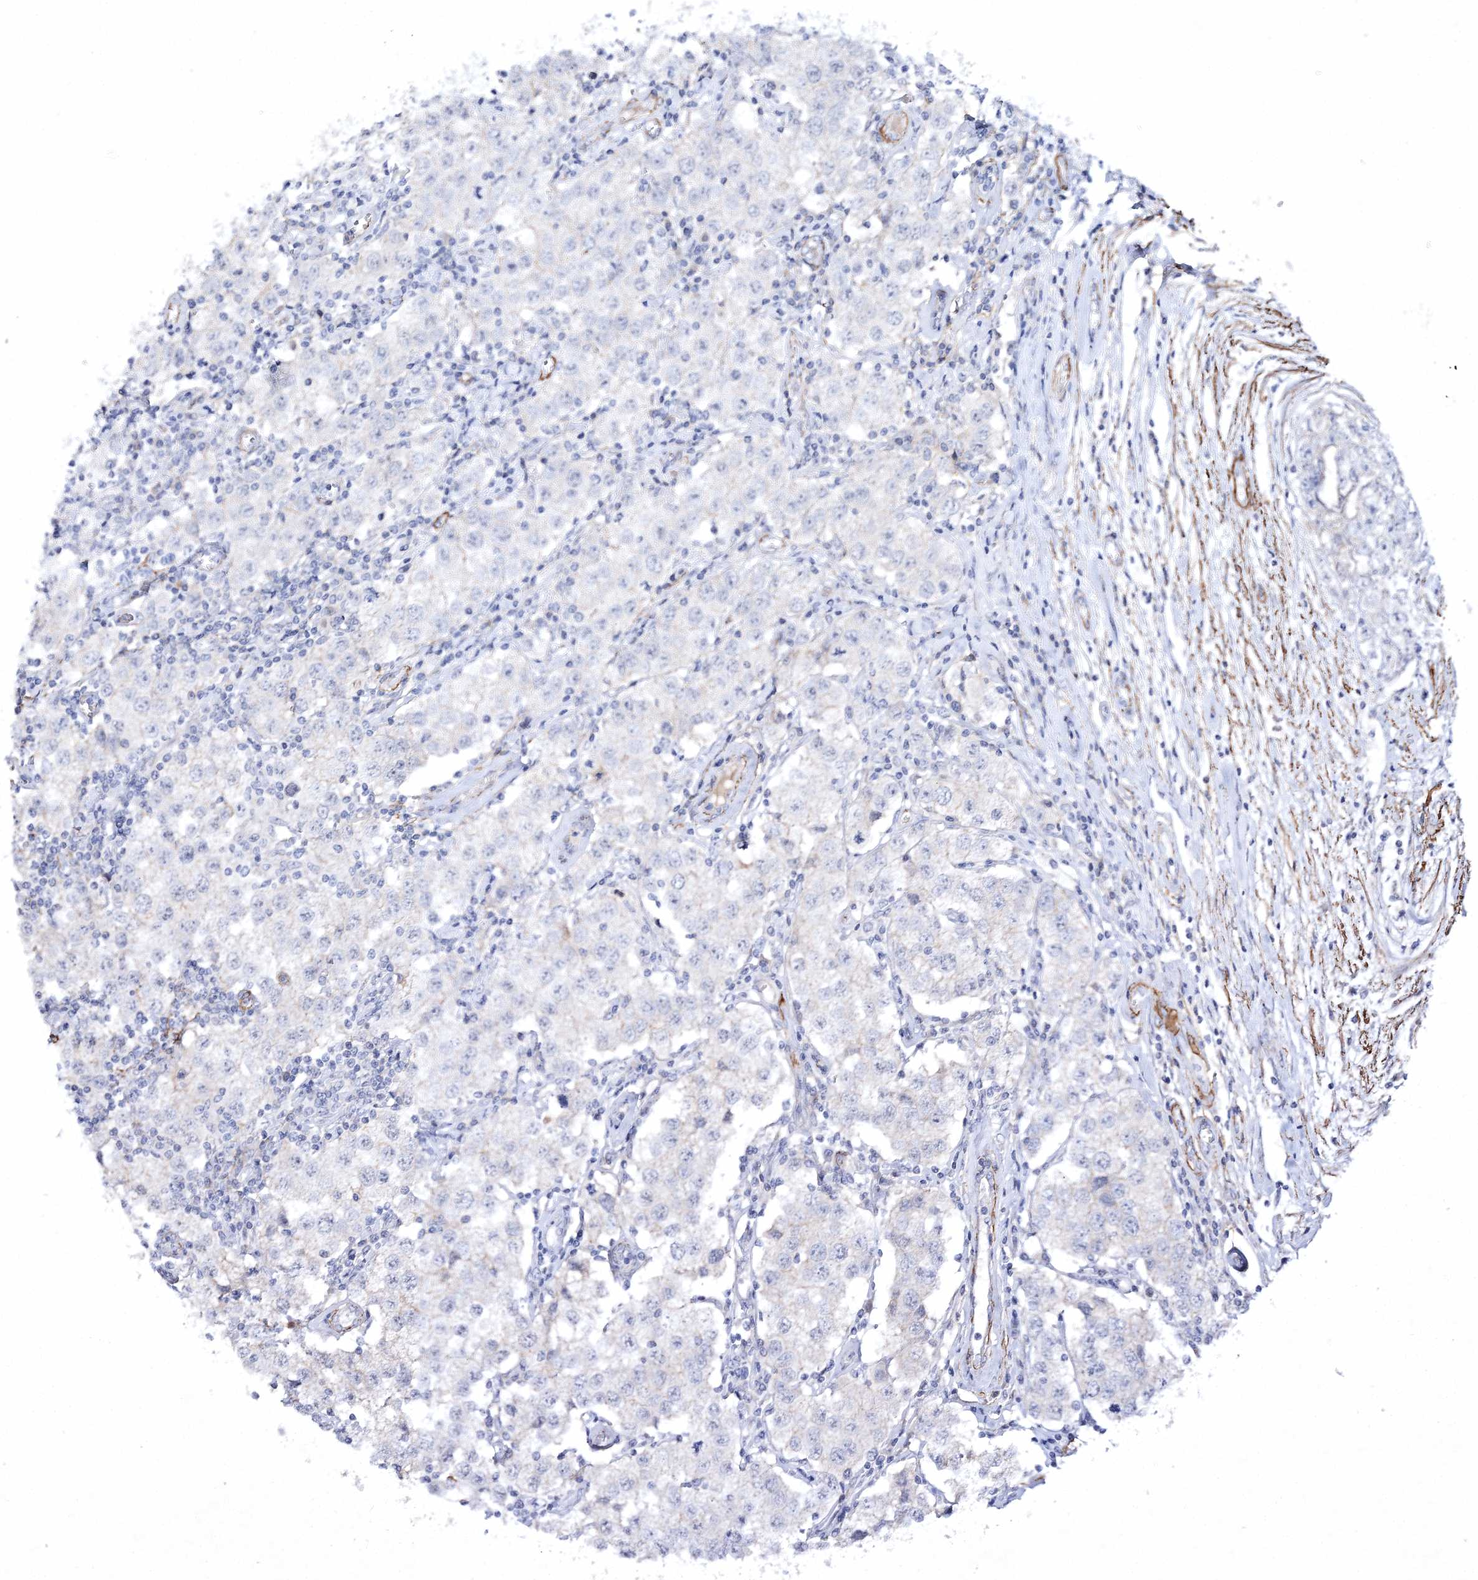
{"staining": {"intensity": "negative", "quantity": "none", "location": "none"}, "tissue": "testis cancer", "cell_type": "Tumor cells", "image_type": "cancer", "snomed": [{"axis": "morphology", "description": "Seminoma, NOS"}, {"axis": "morphology", "description": "Carcinoma, Embryonal, NOS"}, {"axis": "topography", "description": "Testis"}], "caption": "Immunohistochemical staining of human testis cancer demonstrates no significant expression in tumor cells.", "gene": "RTN2", "patient": {"sex": "male", "age": 43}}